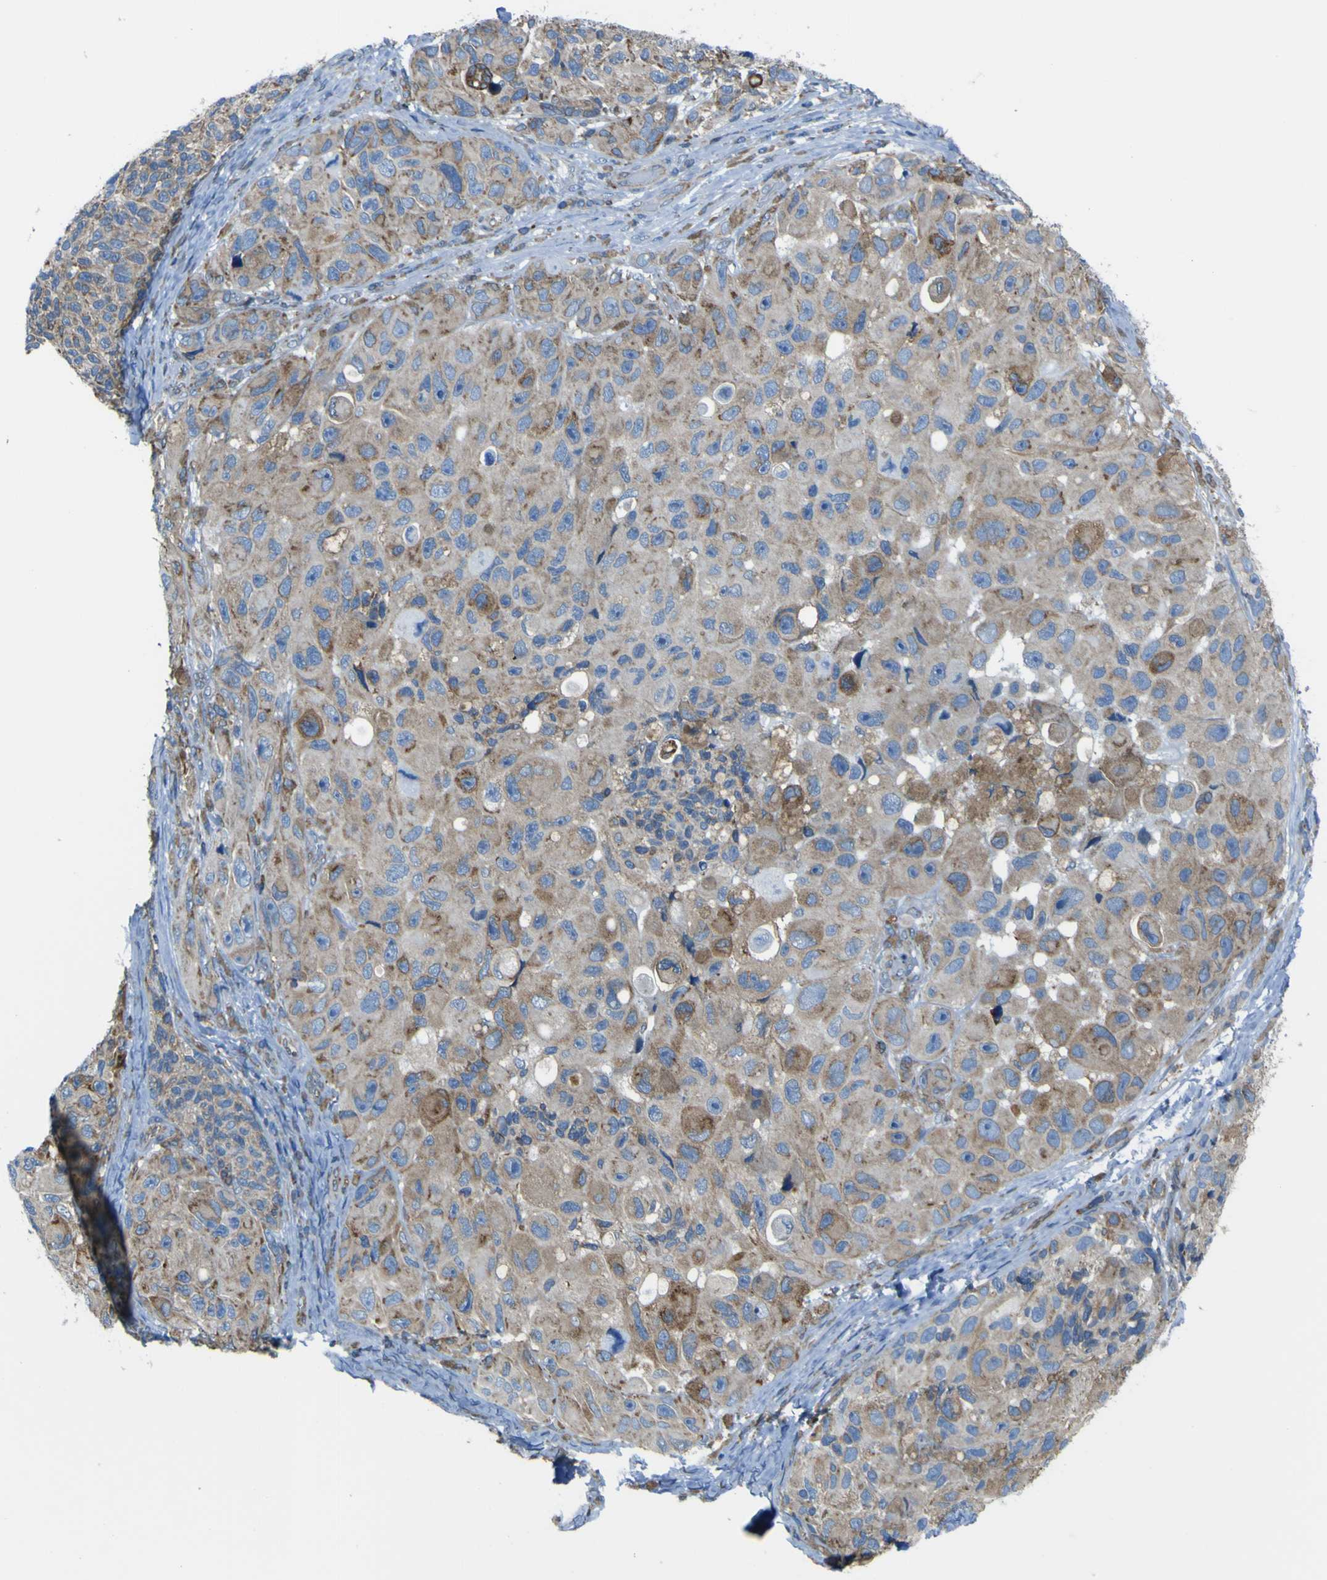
{"staining": {"intensity": "moderate", "quantity": ">75%", "location": "cytoplasmic/membranous"}, "tissue": "melanoma", "cell_type": "Tumor cells", "image_type": "cancer", "snomed": [{"axis": "morphology", "description": "Malignant melanoma, NOS"}, {"axis": "topography", "description": "Skin"}], "caption": "Melanoma stained with a brown dye exhibits moderate cytoplasmic/membranous positive positivity in approximately >75% of tumor cells.", "gene": "STIM1", "patient": {"sex": "female", "age": 73}}